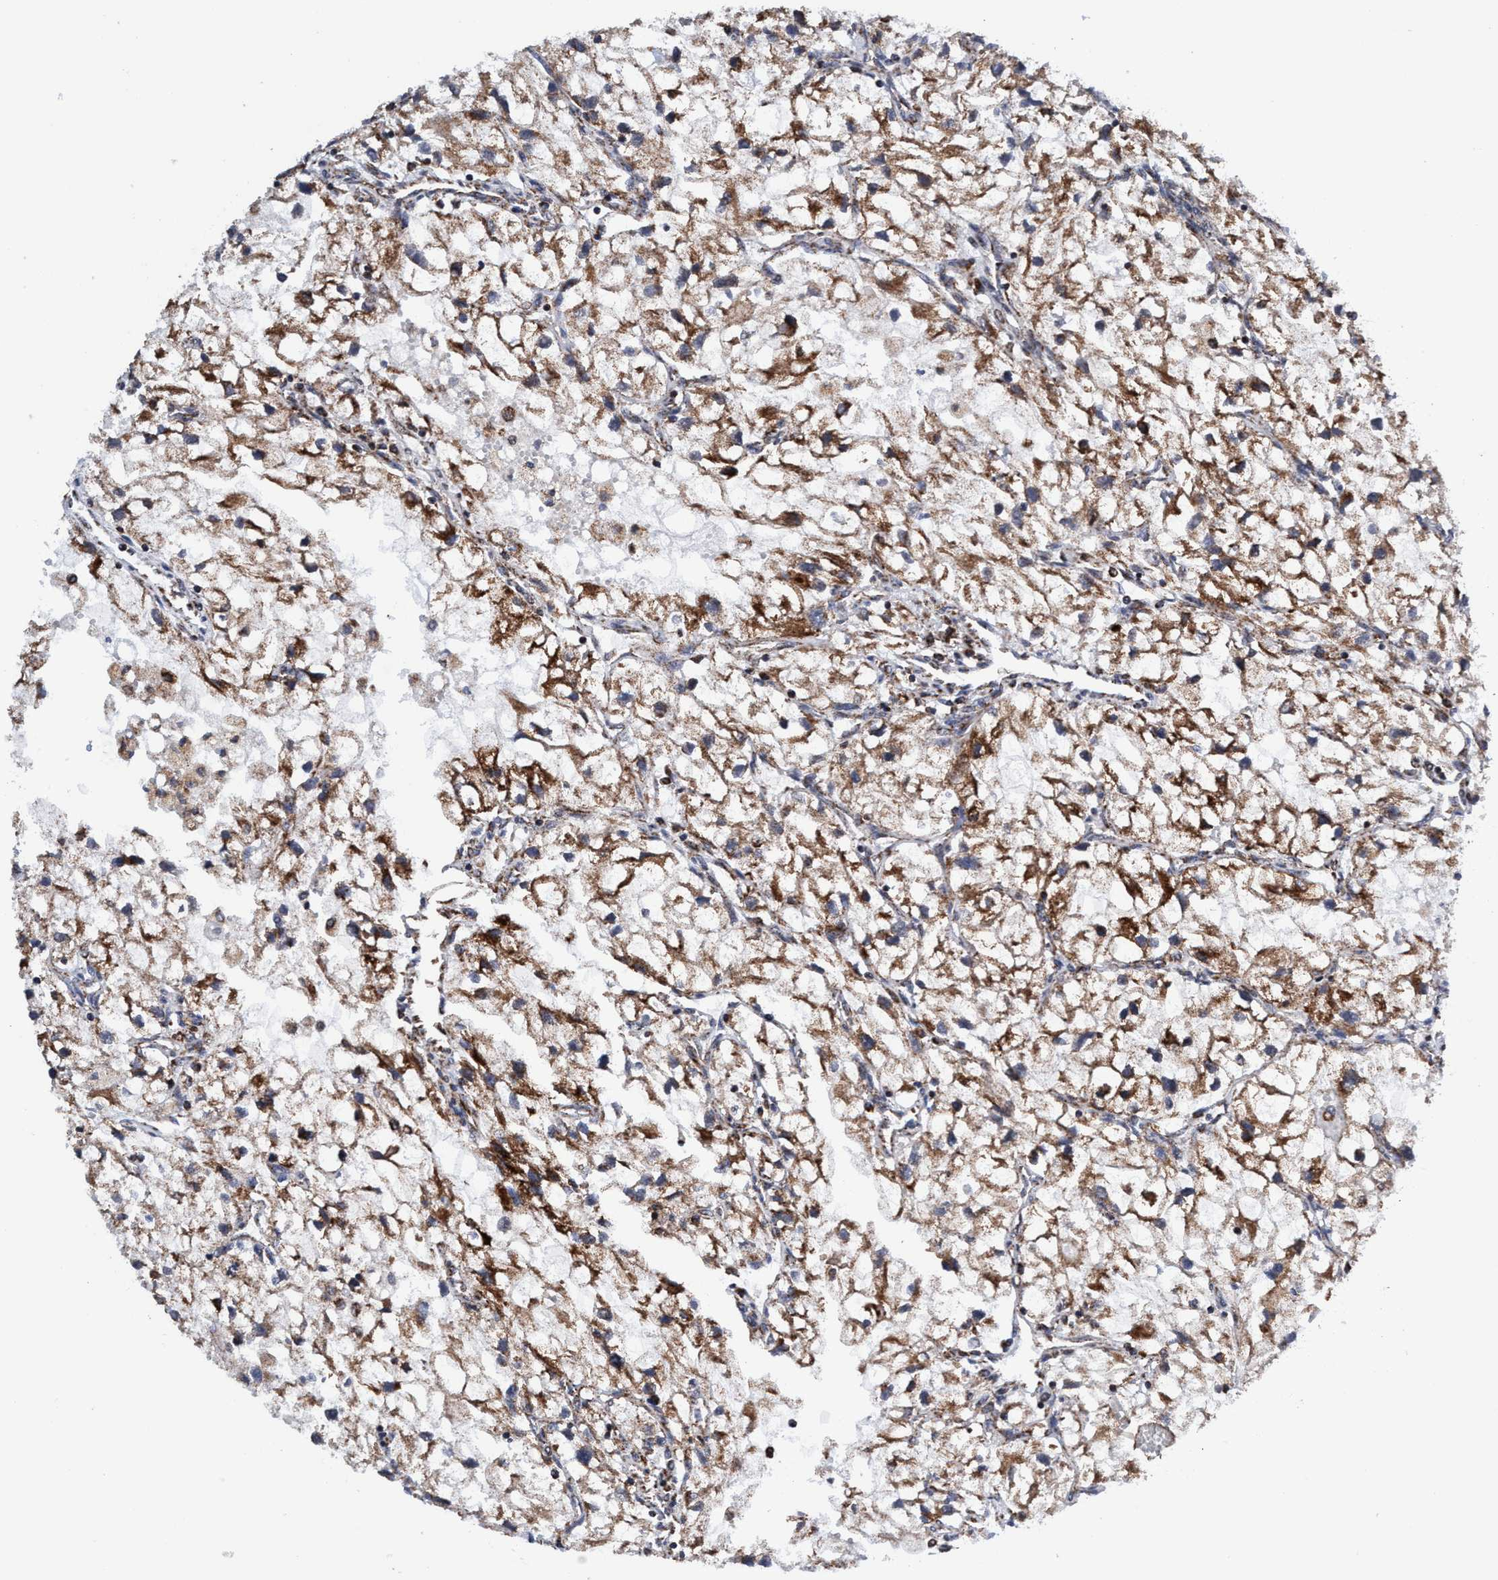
{"staining": {"intensity": "moderate", "quantity": ">75%", "location": "cytoplasmic/membranous"}, "tissue": "renal cancer", "cell_type": "Tumor cells", "image_type": "cancer", "snomed": [{"axis": "morphology", "description": "Adenocarcinoma, NOS"}, {"axis": "topography", "description": "Kidney"}], "caption": "This histopathology image shows IHC staining of renal cancer (adenocarcinoma), with medium moderate cytoplasmic/membranous expression in approximately >75% of tumor cells.", "gene": "AGAP2", "patient": {"sex": "female", "age": 70}}